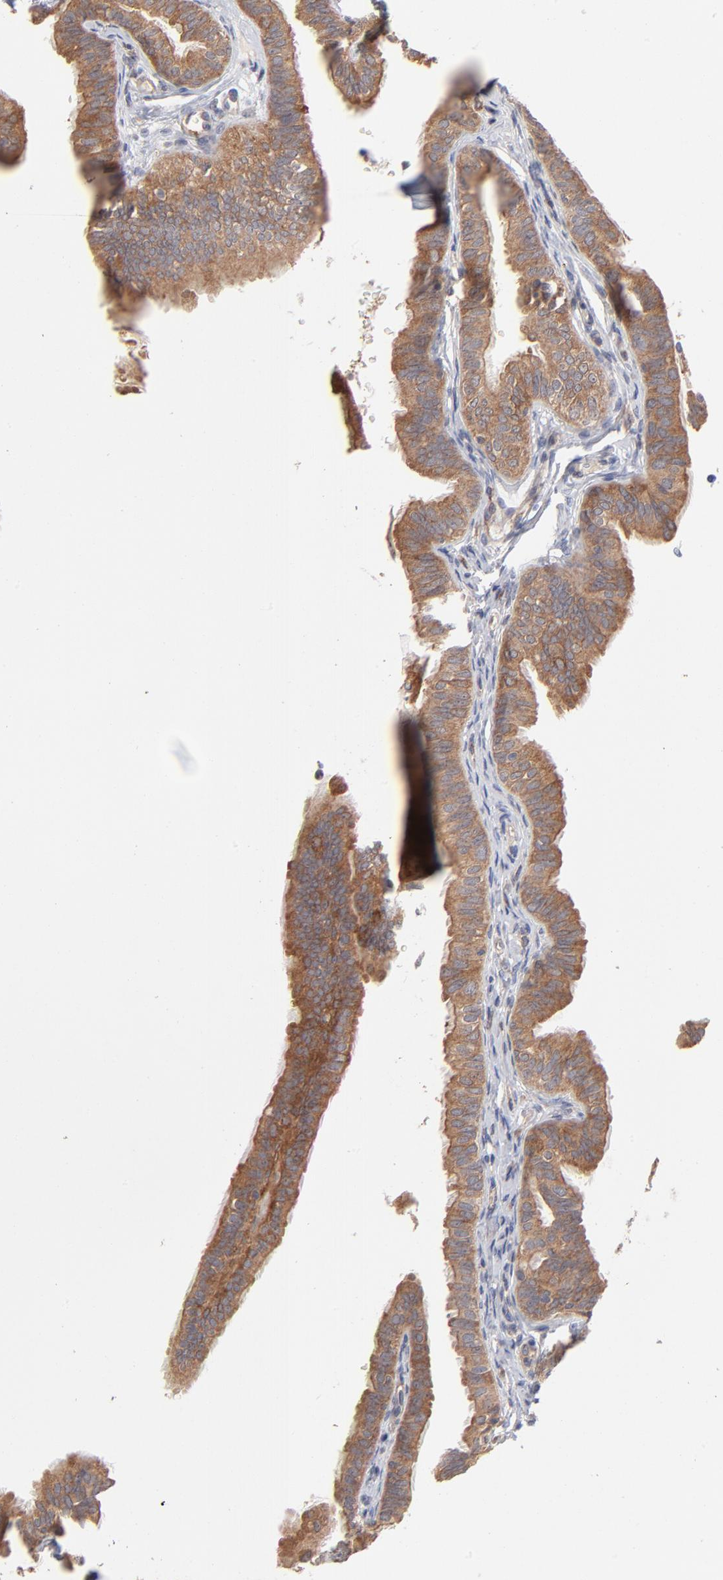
{"staining": {"intensity": "moderate", "quantity": ">75%", "location": "cytoplasmic/membranous"}, "tissue": "fallopian tube", "cell_type": "Glandular cells", "image_type": "normal", "snomed": [{"axis": "morphology", "description": "Normal tissue, NOS"}, {"axis": "morphology", "description": "Dermoid, NOS"}, {"axis": "topography", "description": "Fallopian tube"}], "caption": "A brown stain labels moderate cytoplasmic/membranous expression of a protein in glandular cells of normal human fallopian tube. (Brightfield microscopy of DAB IHC at high magnification).", "gene": "IVNS1ABP", "patient": {"sex": "female", "age": 33}}